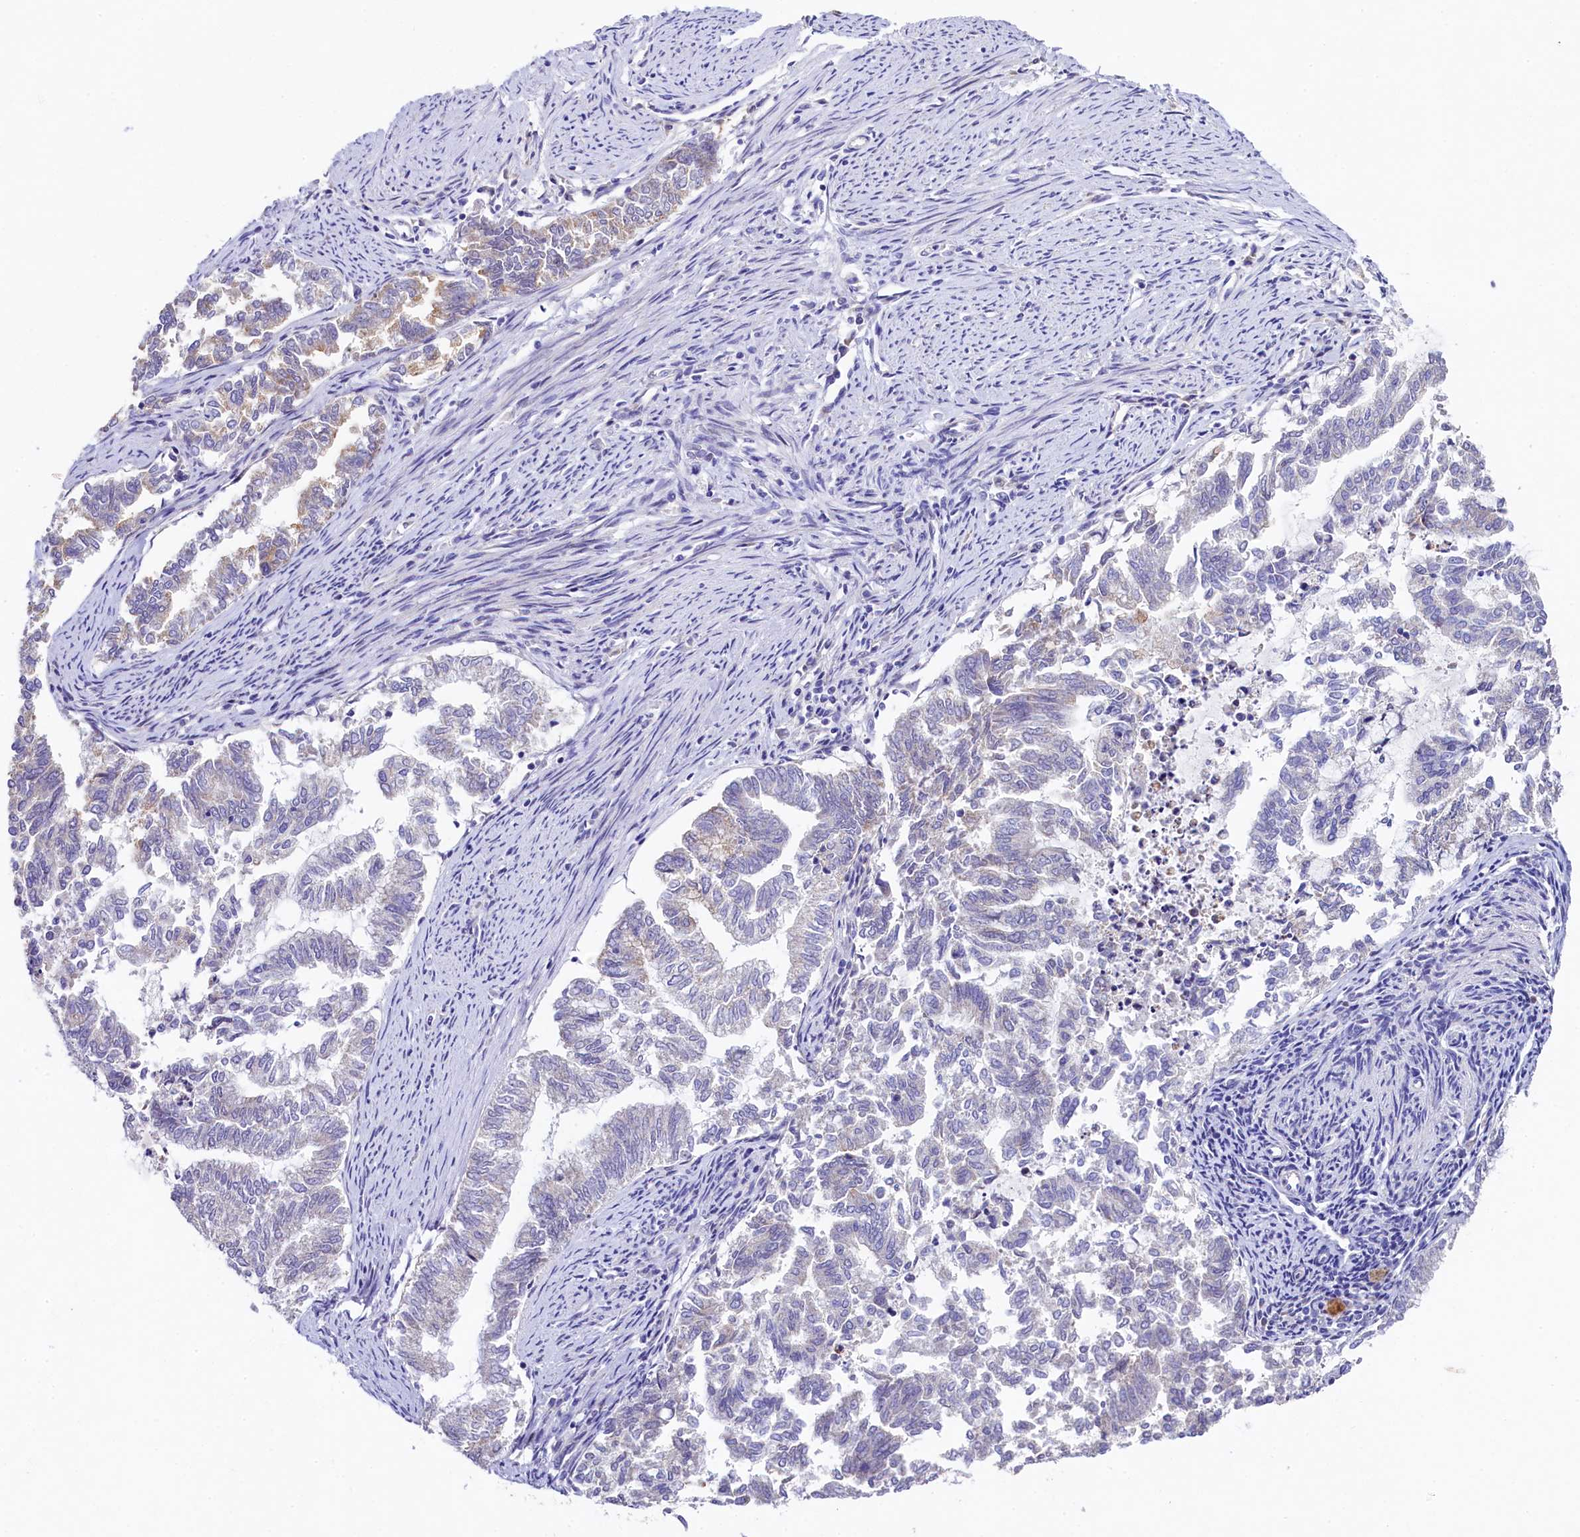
{"staining": {"intensity": "negative", "quantity": "none", "location": "none"}, "tissue": "endometrial cancer", "cell_type": "Tumor cells", "image_type": "cancer", "snomed": [{"axis": "morphology", "description": "Adenocarcinoma, NOS"}, {"axis": "topography", "description": "Endometrium"}], "caption": "The micrograph displays no staining of tumor cells in endometrial adenocarcinoma.", "gene": "FXYD6", "patient": {"sex": "female", "age": 79}}